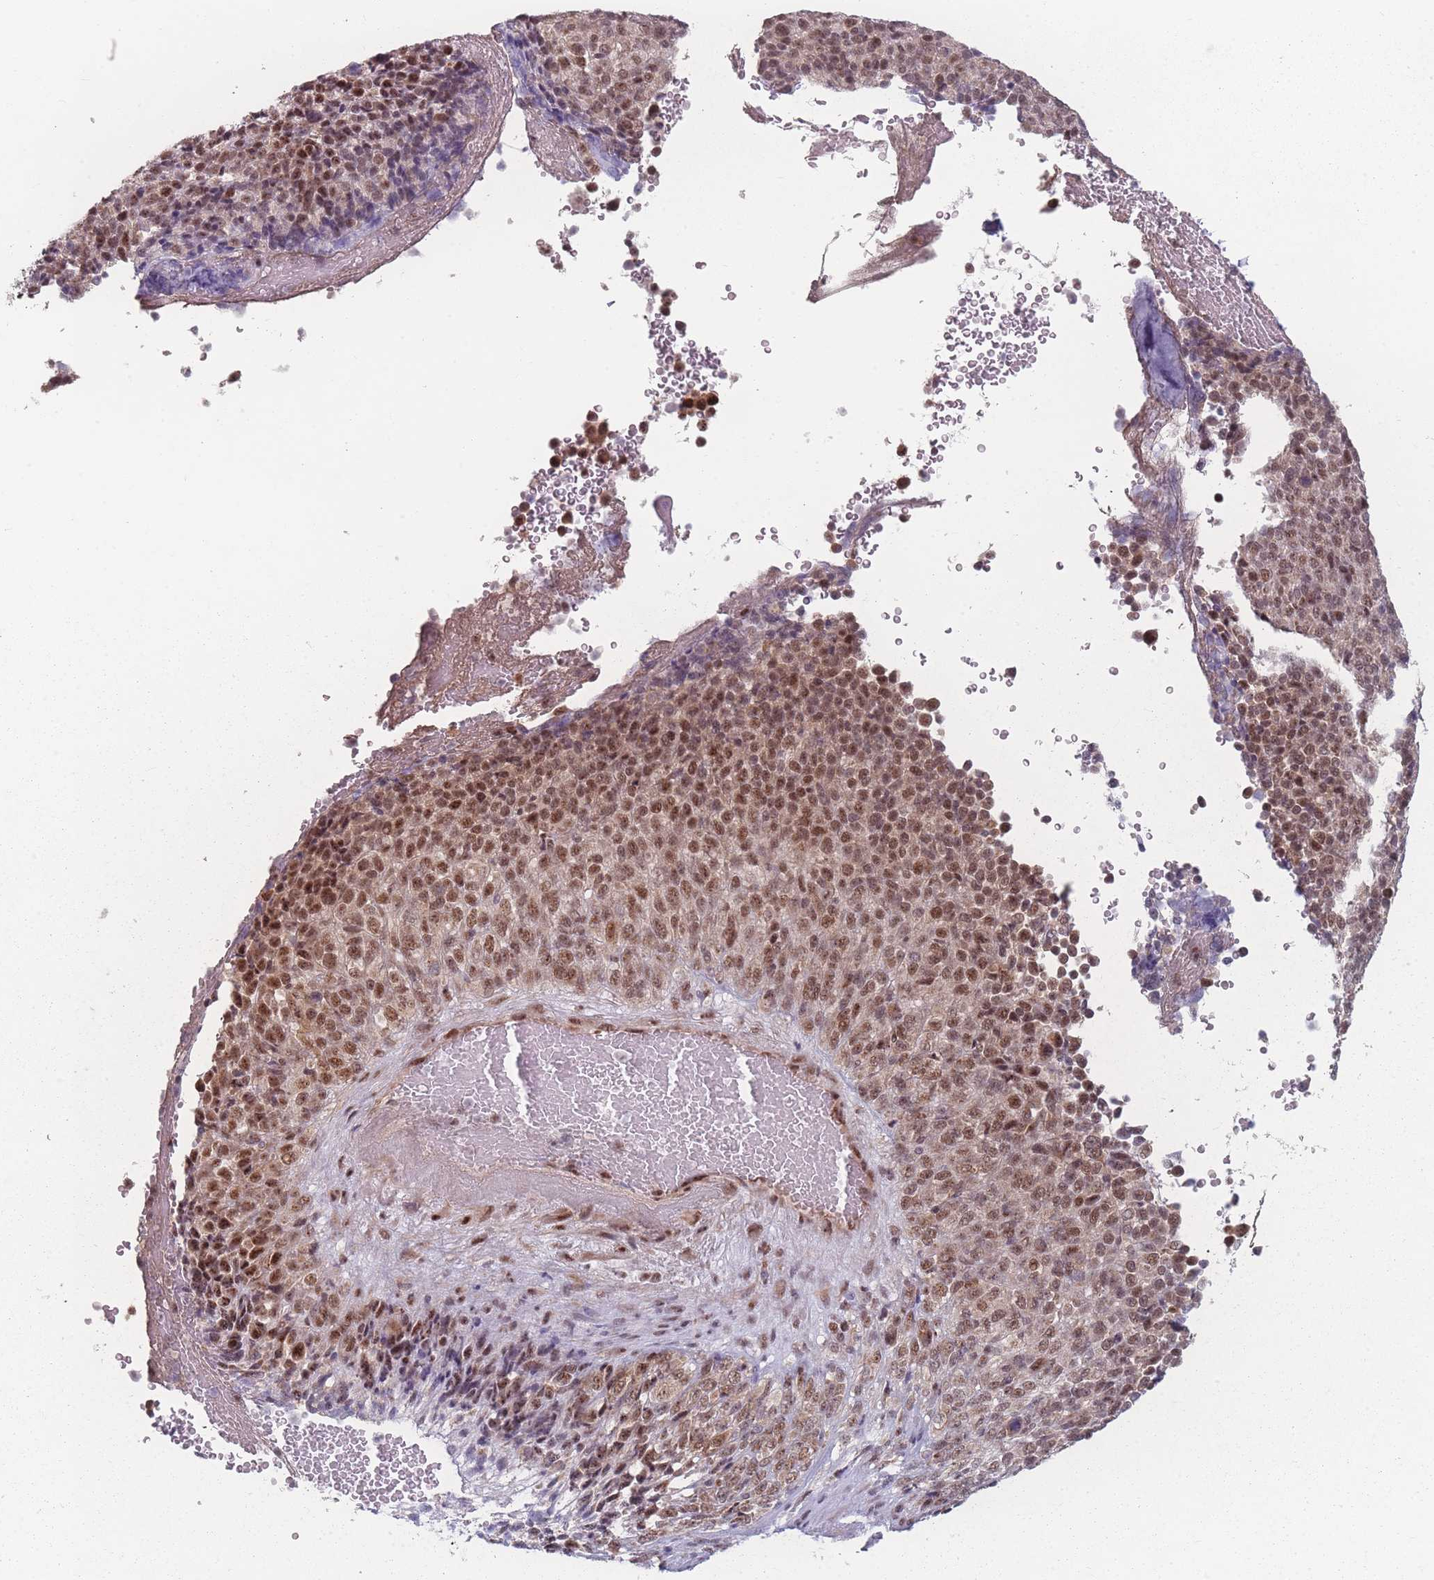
{"staining": {"intensity": "moderate", "quantity": ">75%", "location": "nuclear"}, "tissue": "melanoma", "cell_type": "Tumor cells", "image_type": "cancer", "snomed": [{"axis": "morphology", "description": "Malignant melanoma, Metastatic site"}, {"axis": "topography", "description": "Brain"}], "caption": "This photomicrograph shows malignant melanoma (metastatic site) stained with immunohistochemistry to label a protein in brown. The nuclear of tumor cells show moderate positivity for the protein. Nuclei are counter-stained blue.", "gene": "ZC3H14", "patient": {"sex": "female", "age": 56}}